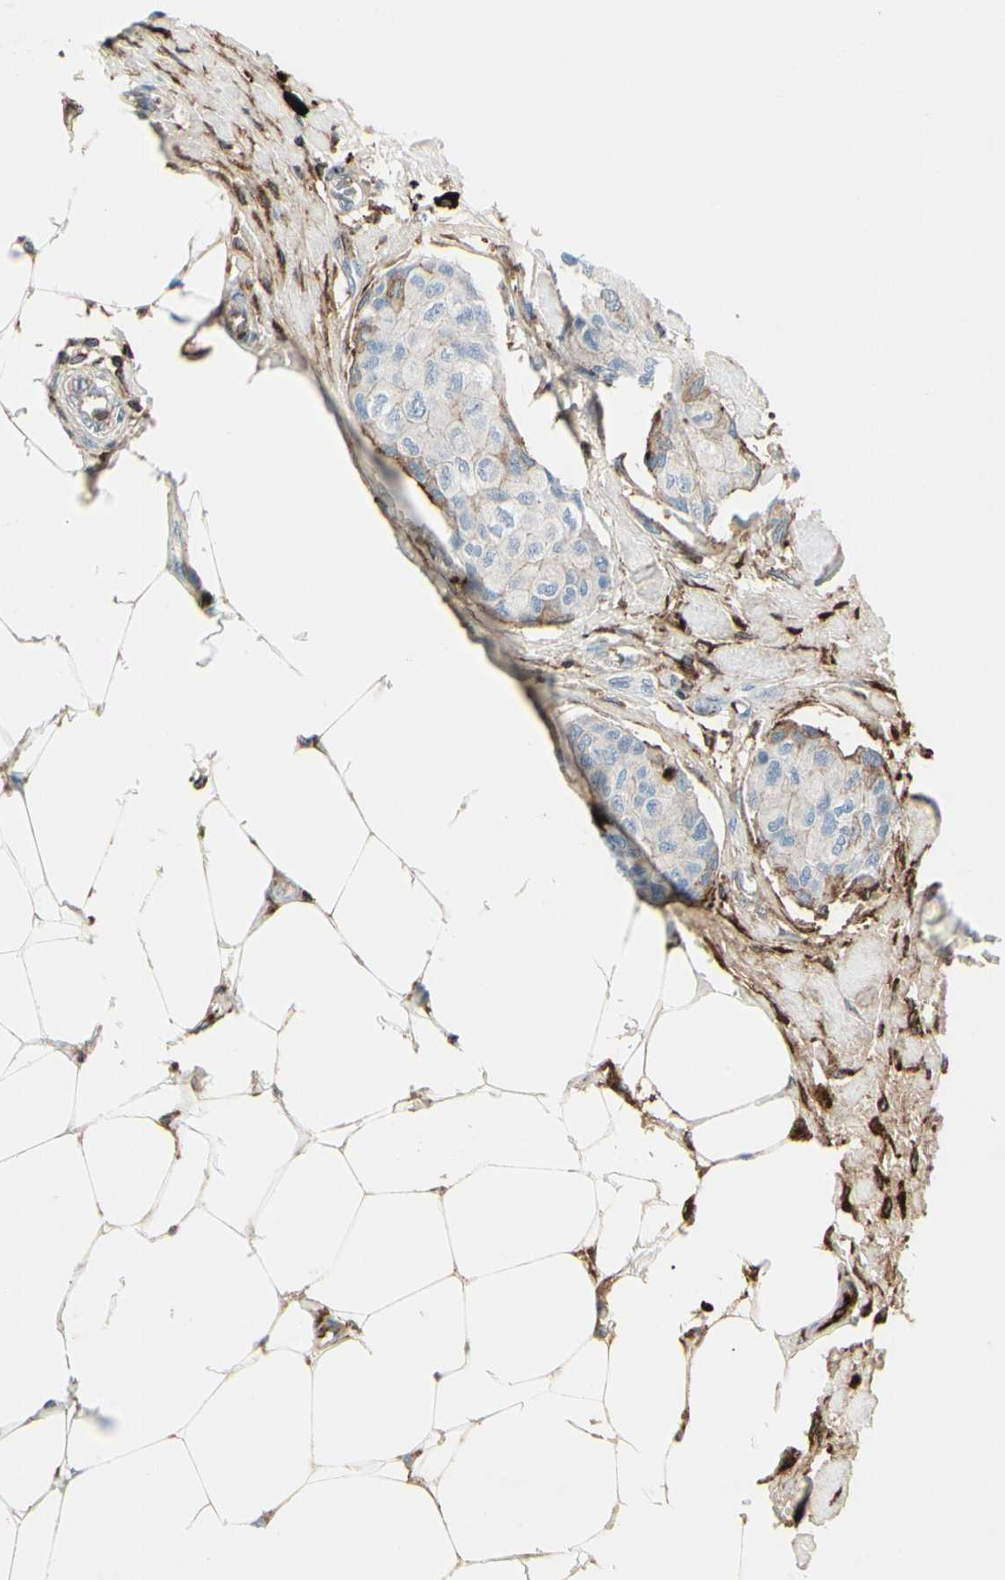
{"staining": {"intensity": "negative", "quantity": "none", "location": "none"}, "tissue": "breast cancer", "cell_type": "Tumor cells", "image_type": "cancer", "snomed": [{"axis": "morphology", "description": "Duct carcinoma"}, {"axis": "topography", "description": "Breast"}], "caption": "IHC image of neoplastic tissue: breast intraductal carcinoma stained with DAB displays no significant protein staining in tumor cells. (DAB (3,3'-diaminobenzidine) immunohistochemistry (IHC), high magnification).", "gene": "IGHG1", "patient": {"sex": "female", "age": 80}}